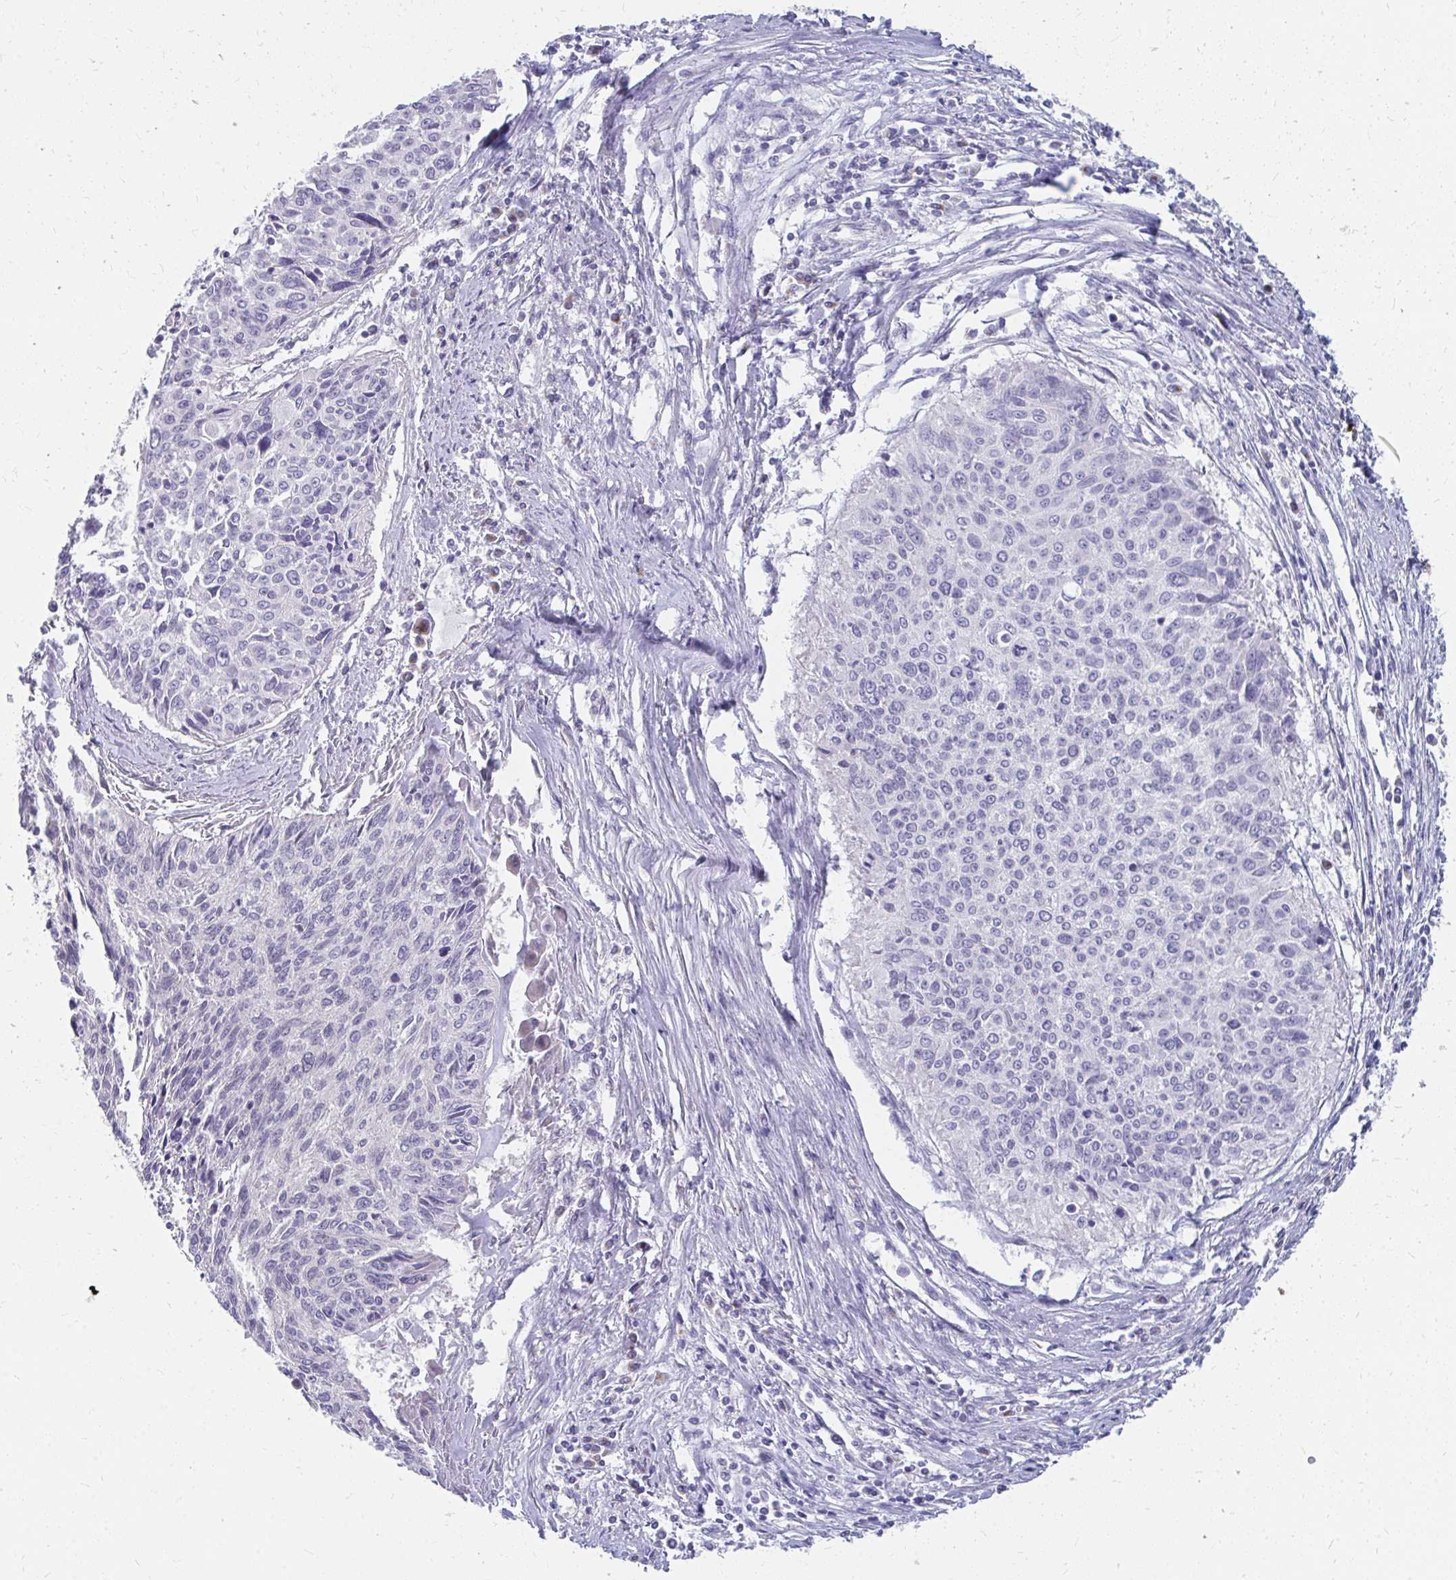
{"staining": {"intensity": "negative", "quantity": "none", "location": "none"}, "tissue": "cervical cancer", "cell_type": "Tumor cells", "image_type": "cancer", "snomed": [{"axis": "morphology", "description": "Squamous cell carcinoma, NOS"}, {"axis": "topography", "description": "Cervix"}], "caption": "There is no significant positivity in tumor cells of cervical cancer.", "gene": "PABIR3", "patient": {"sex": "female", "age": 55}}